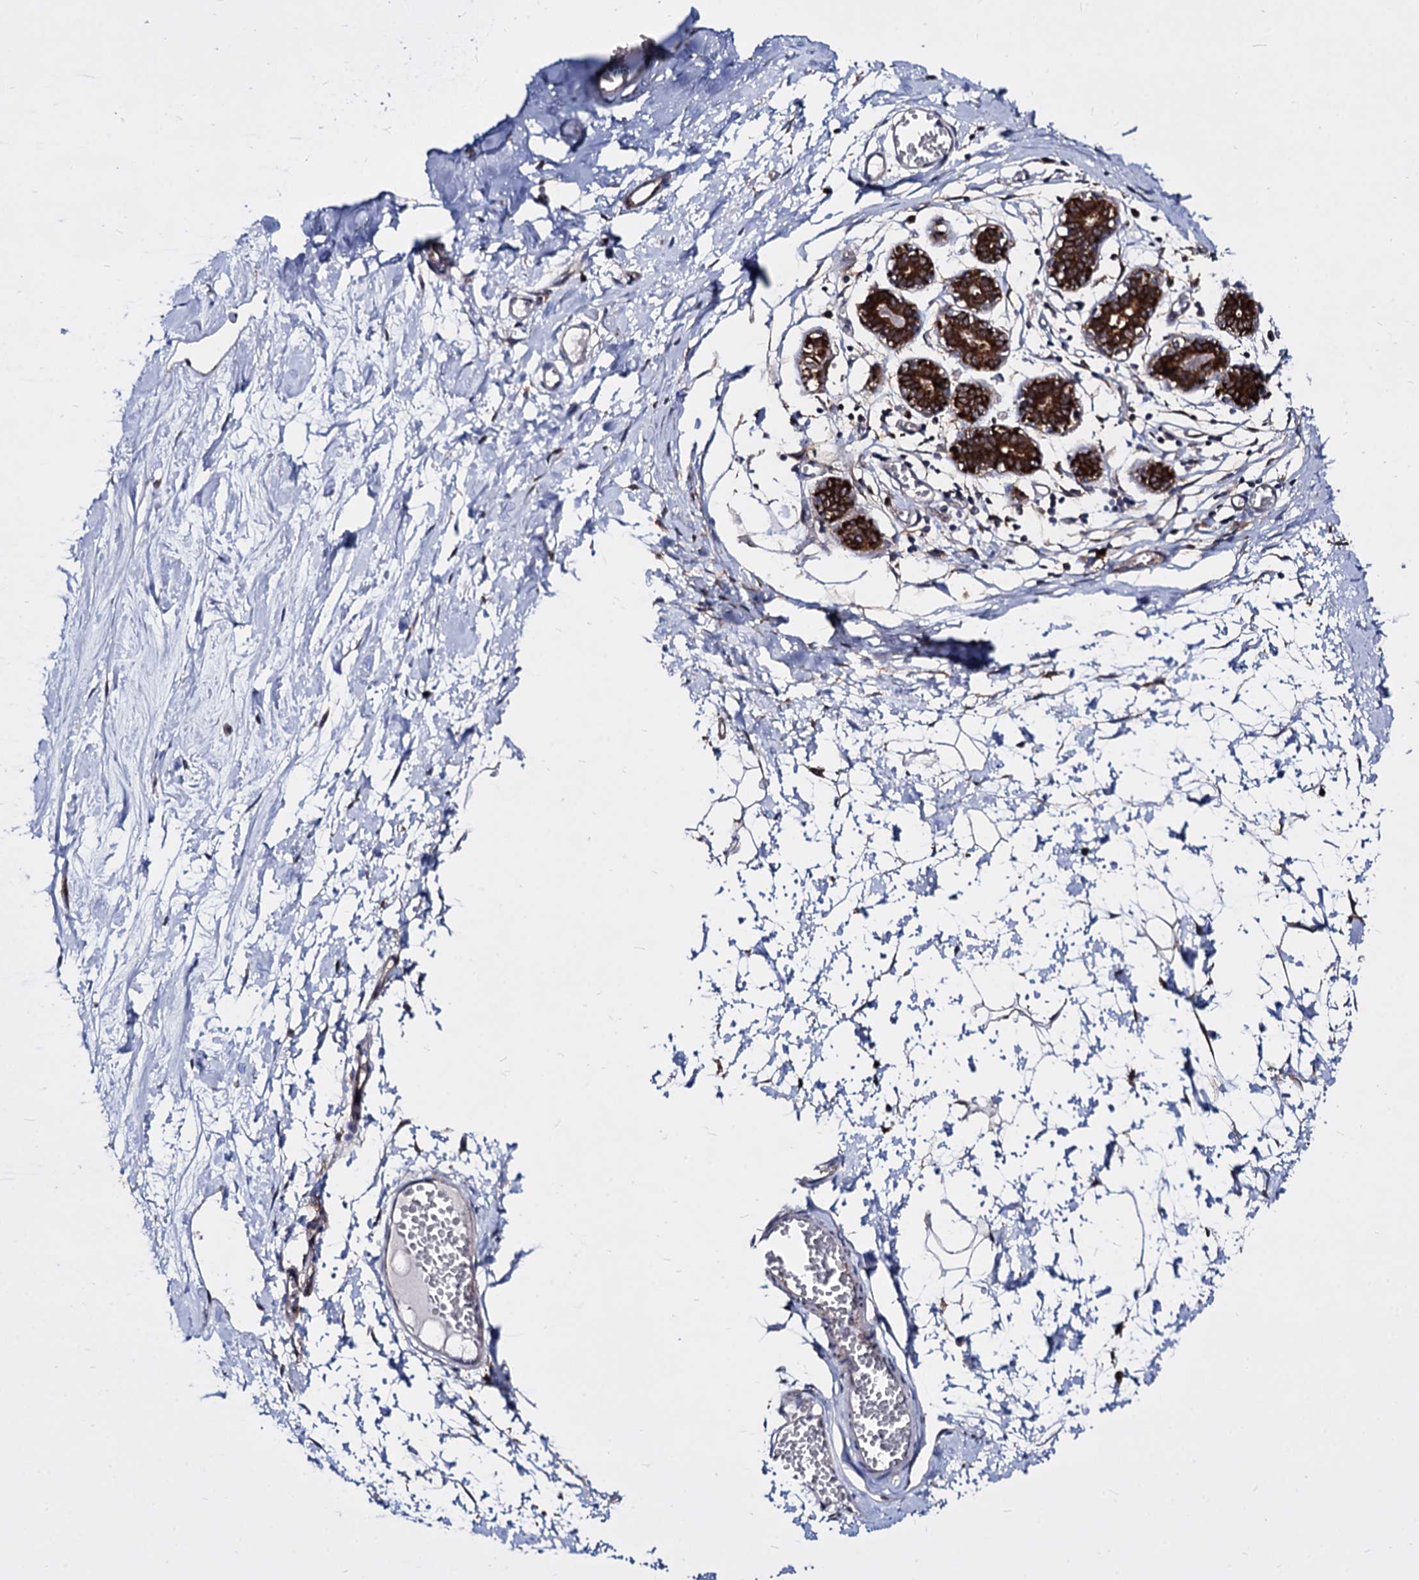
{"staining": {"intensity": "weak", "quantity": "25%-75%", "location": "cytoplasmic/membranous"}, "tissue": "breast", "cell_type": "Adipocytes", "image_type": "normal", "snomed": [{"axis": "morphology", "description": "Normal tissue, NOS"}, {"axis": "topography", "description": "Breast"}], "caption": "High-magnification brightfield microscopy of benign breast stained with DAB (3,3'-diaminobenzidine) (brown) and counterstained with hematoxylin (blue). adipocytes exhibit weak cytoplasmic/membranous staining is seen in about25%-75% of cells. (DAB = brown stain, brightfield microscopy at high magnification).", "gene": "NME1", "patient": {"sex": "female", "age": 27}}